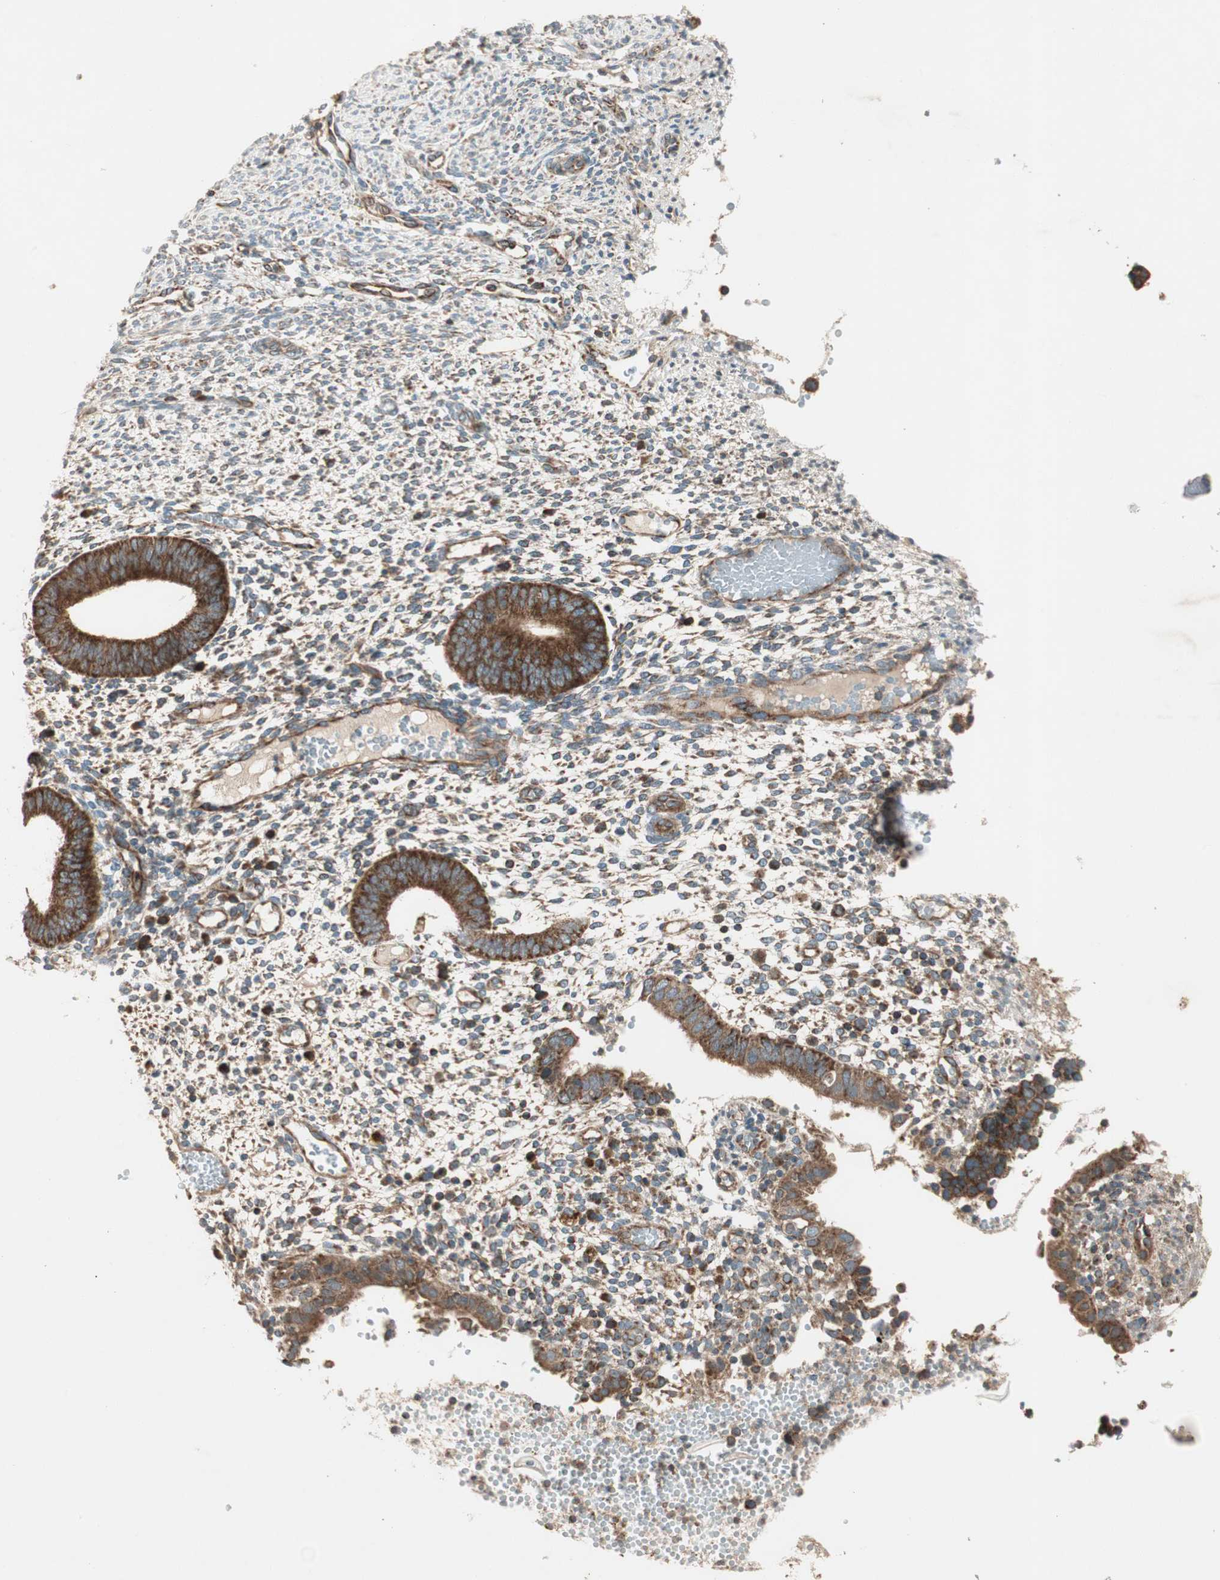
{"staining": {"intensity": "moderate", "quantity": "25%-75%", "location": "cytoplasmic/membranous"}, "tissue": "endometrium", "cell_type": "Cells in endometrial stroma", "image_type": "normal", "snomed": [{"axis": "morphology", "description": "Normal tissue, NOS"}, {"axis": "topography", "description": "Endometrium"}], "caption": "Immunohistochemical staining of benign endometrium shows 25%-75% levels of moderate cytoplasmic/membranous protein expression in approximately 25%-75% of cells in endometrial stroma.", "gene": "CHADL", "patient": {"sex": "female", "age": 35}}